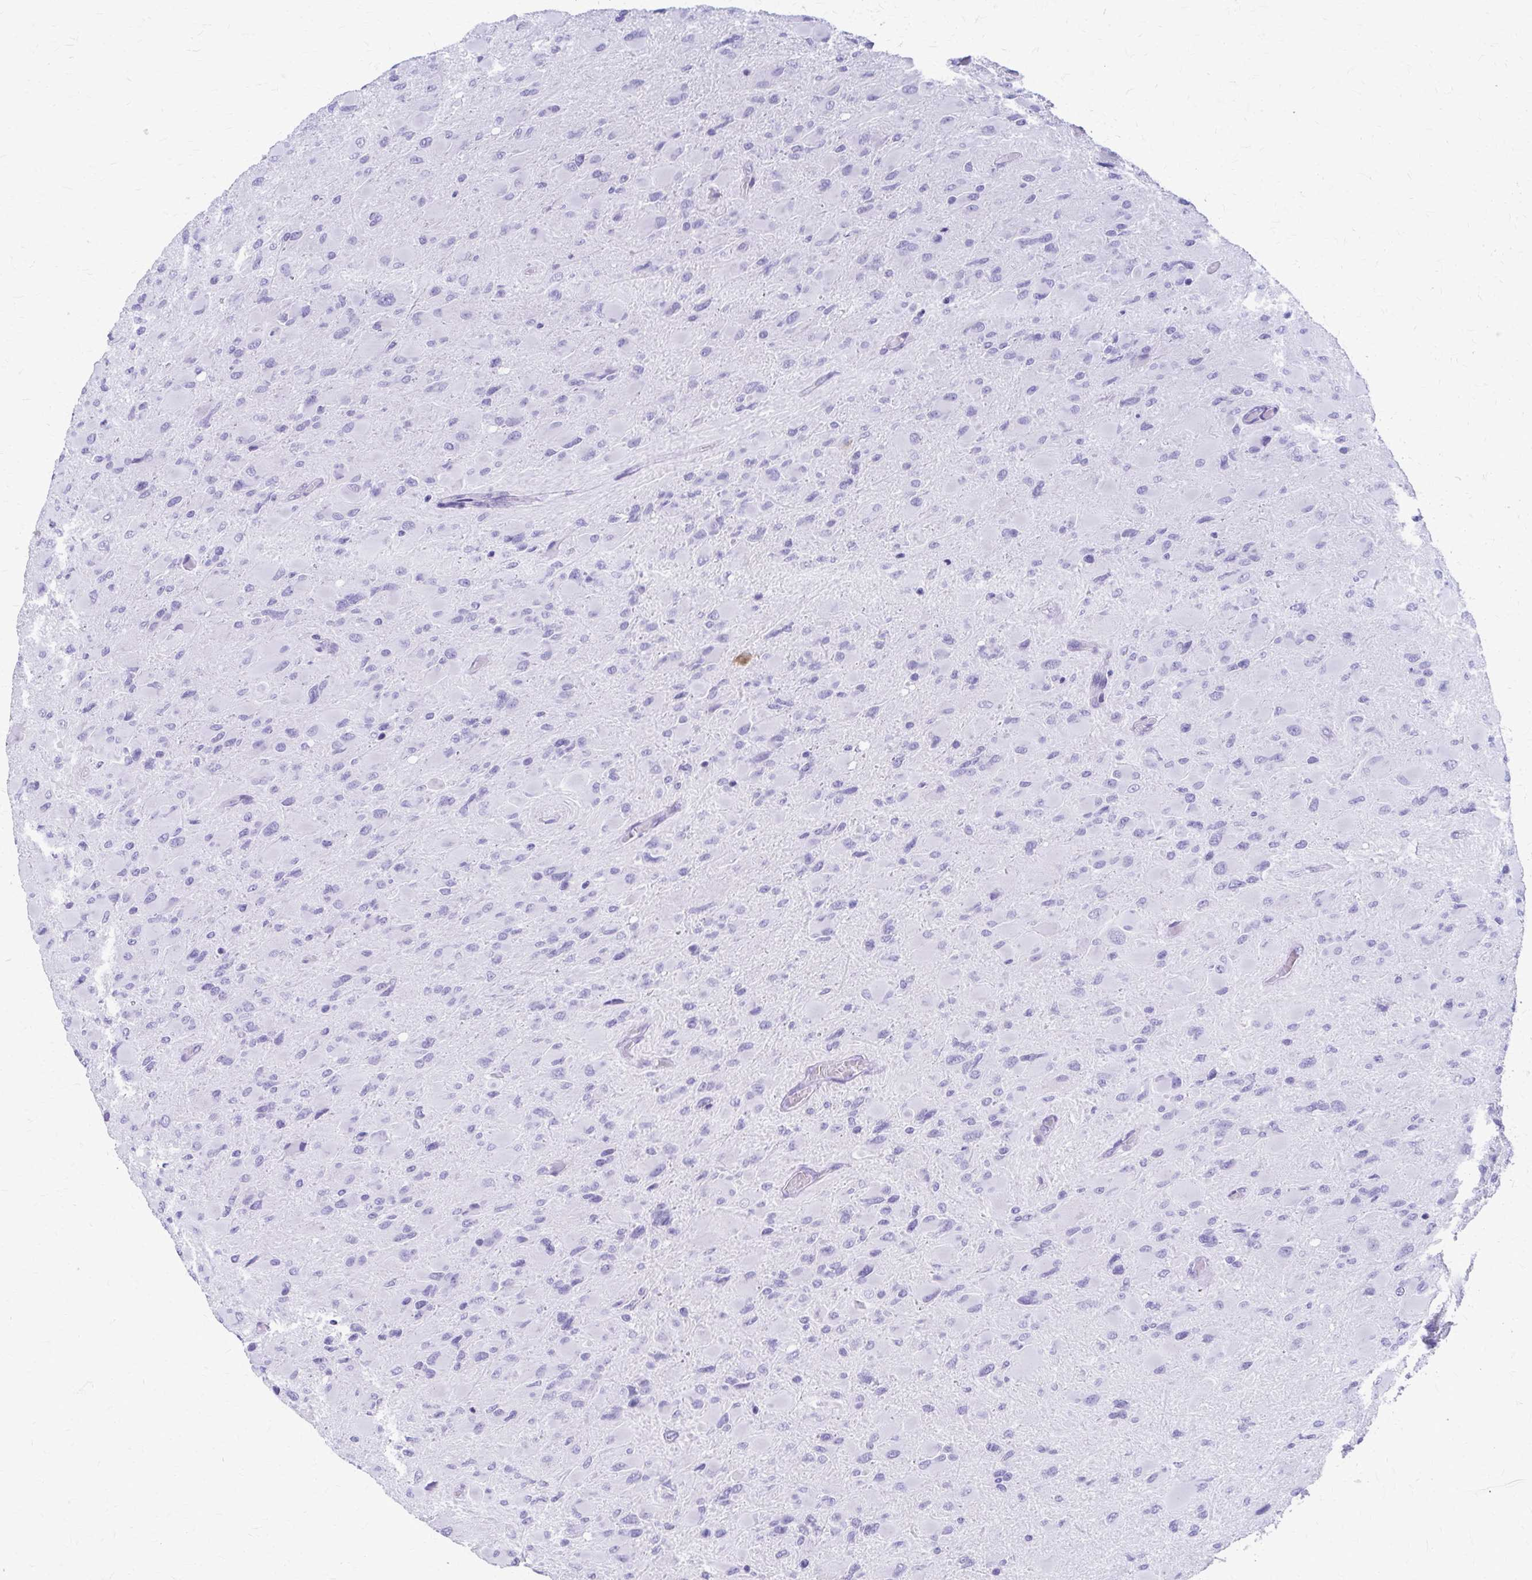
{"staining": {"intensity": "negative", "quantity": "none", "location": "none"}, "tissue": "glioma", "cell_type": "Tumor cells", "image_type": "cancer", "snomed": [{"axis": "morphology", "description": "Glioma, malignant, High grade"}, {"axis": "topography", "description": "Cerebral cortex"}], "caption": "This is an immunohistochemistry image of human glioma. There is no expression in tumor cells.", "gene": "CELF5", "patient": {"sex": "female", "age": 36}}